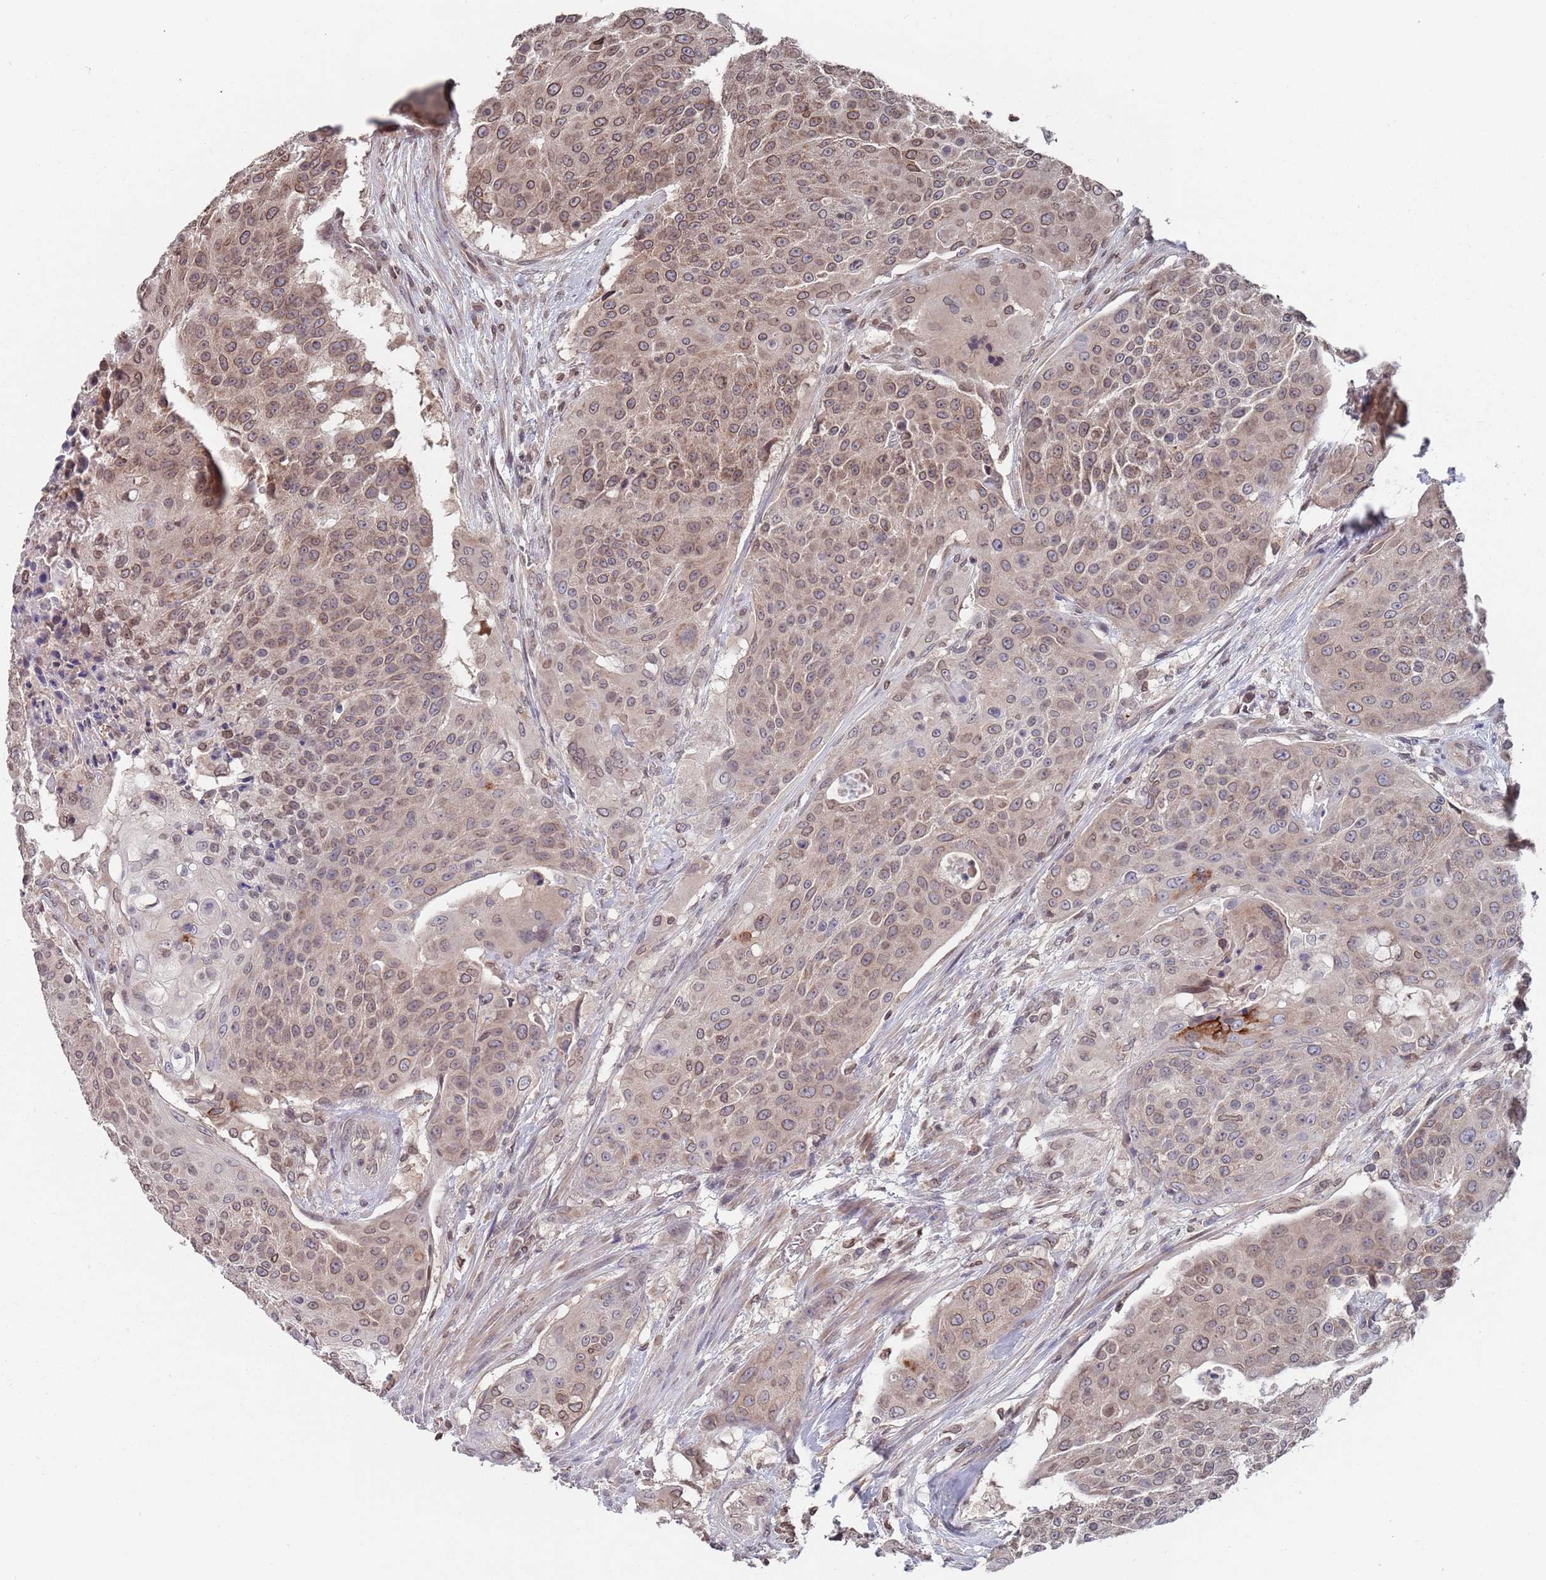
{"staining": {"intensity": "moderate", "quantity": ">75%", "location": "cytoplasmic/membranous,nuclear"}, "tissue": "urothelial cancer", "cell_type": "Tumor cells", "image_type": "cancer", "snomed": [{"axis": "morphology", "description": "Urothelial carcinoma, High grade"}, {"axis": "topography", "description": "Urinary bladder"}], "caption": "IHC image of human high-grade urothelial carcinoma stained for a protein (brown), which displays medium levels of moderate cytoplasmic/membranous and nuclear staining in approximately >75% of tumor cells.", "gene": "SDHAF3", "patient": {"sex": "female", "age": 63}}